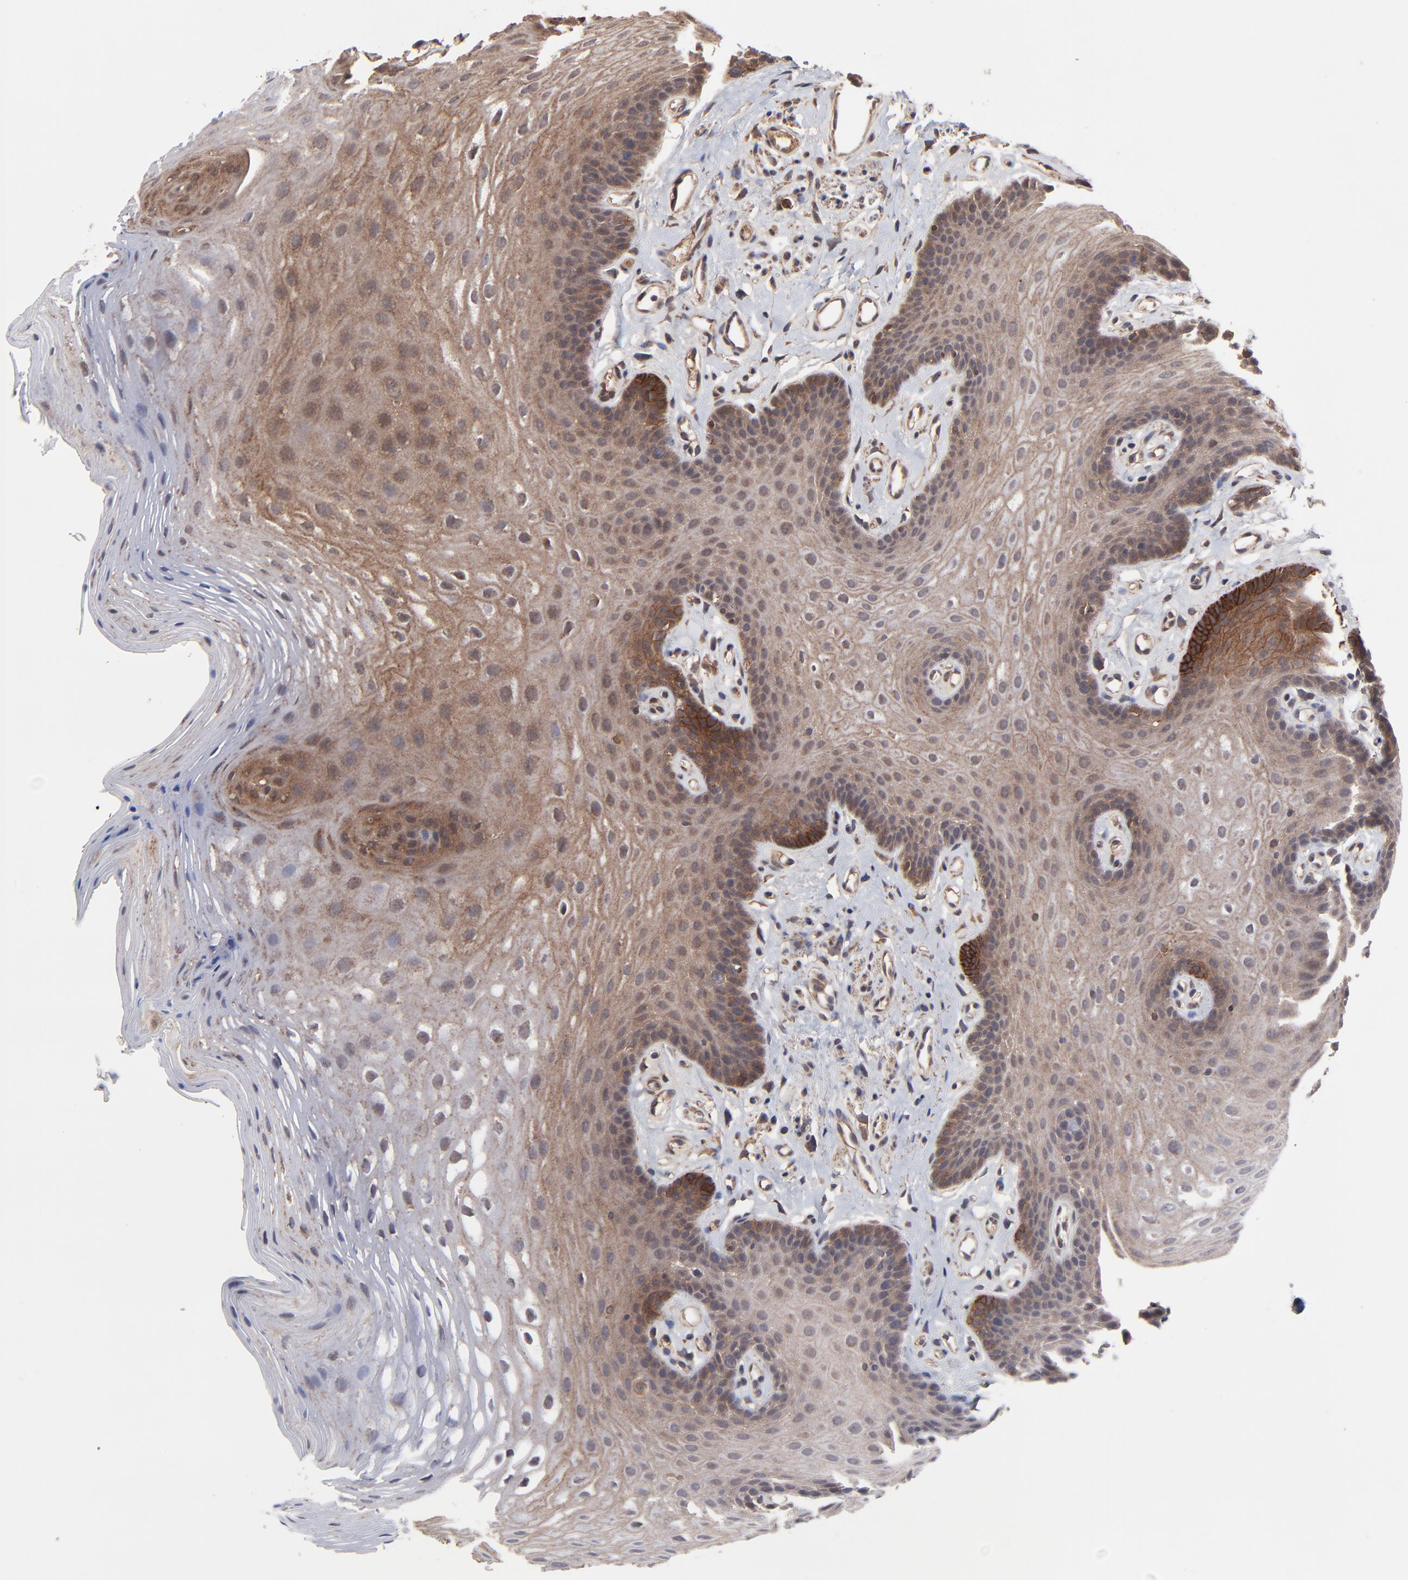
{"staining": {"intensity": "moderate", "quantity": "25%-75%", "location": "cytoplasmic/membranous"}, "tissue": "oral mucosa", "cell_type": "Squamous epithelial cells", "image_type": "normal", "snomed": [{"axis": "morphology", "description": "Normal tissue, NOS"}, {"axis": "topography", "description": "Oral tissue"}], "caption": "A medium amount of moderate cytoplasmic/membranous expression is present in about 25%-75% of squamous epithelial cells in benign oral mucosa.", "gene": "CHL1", "patient": {"sex": "male", "age": 62}}